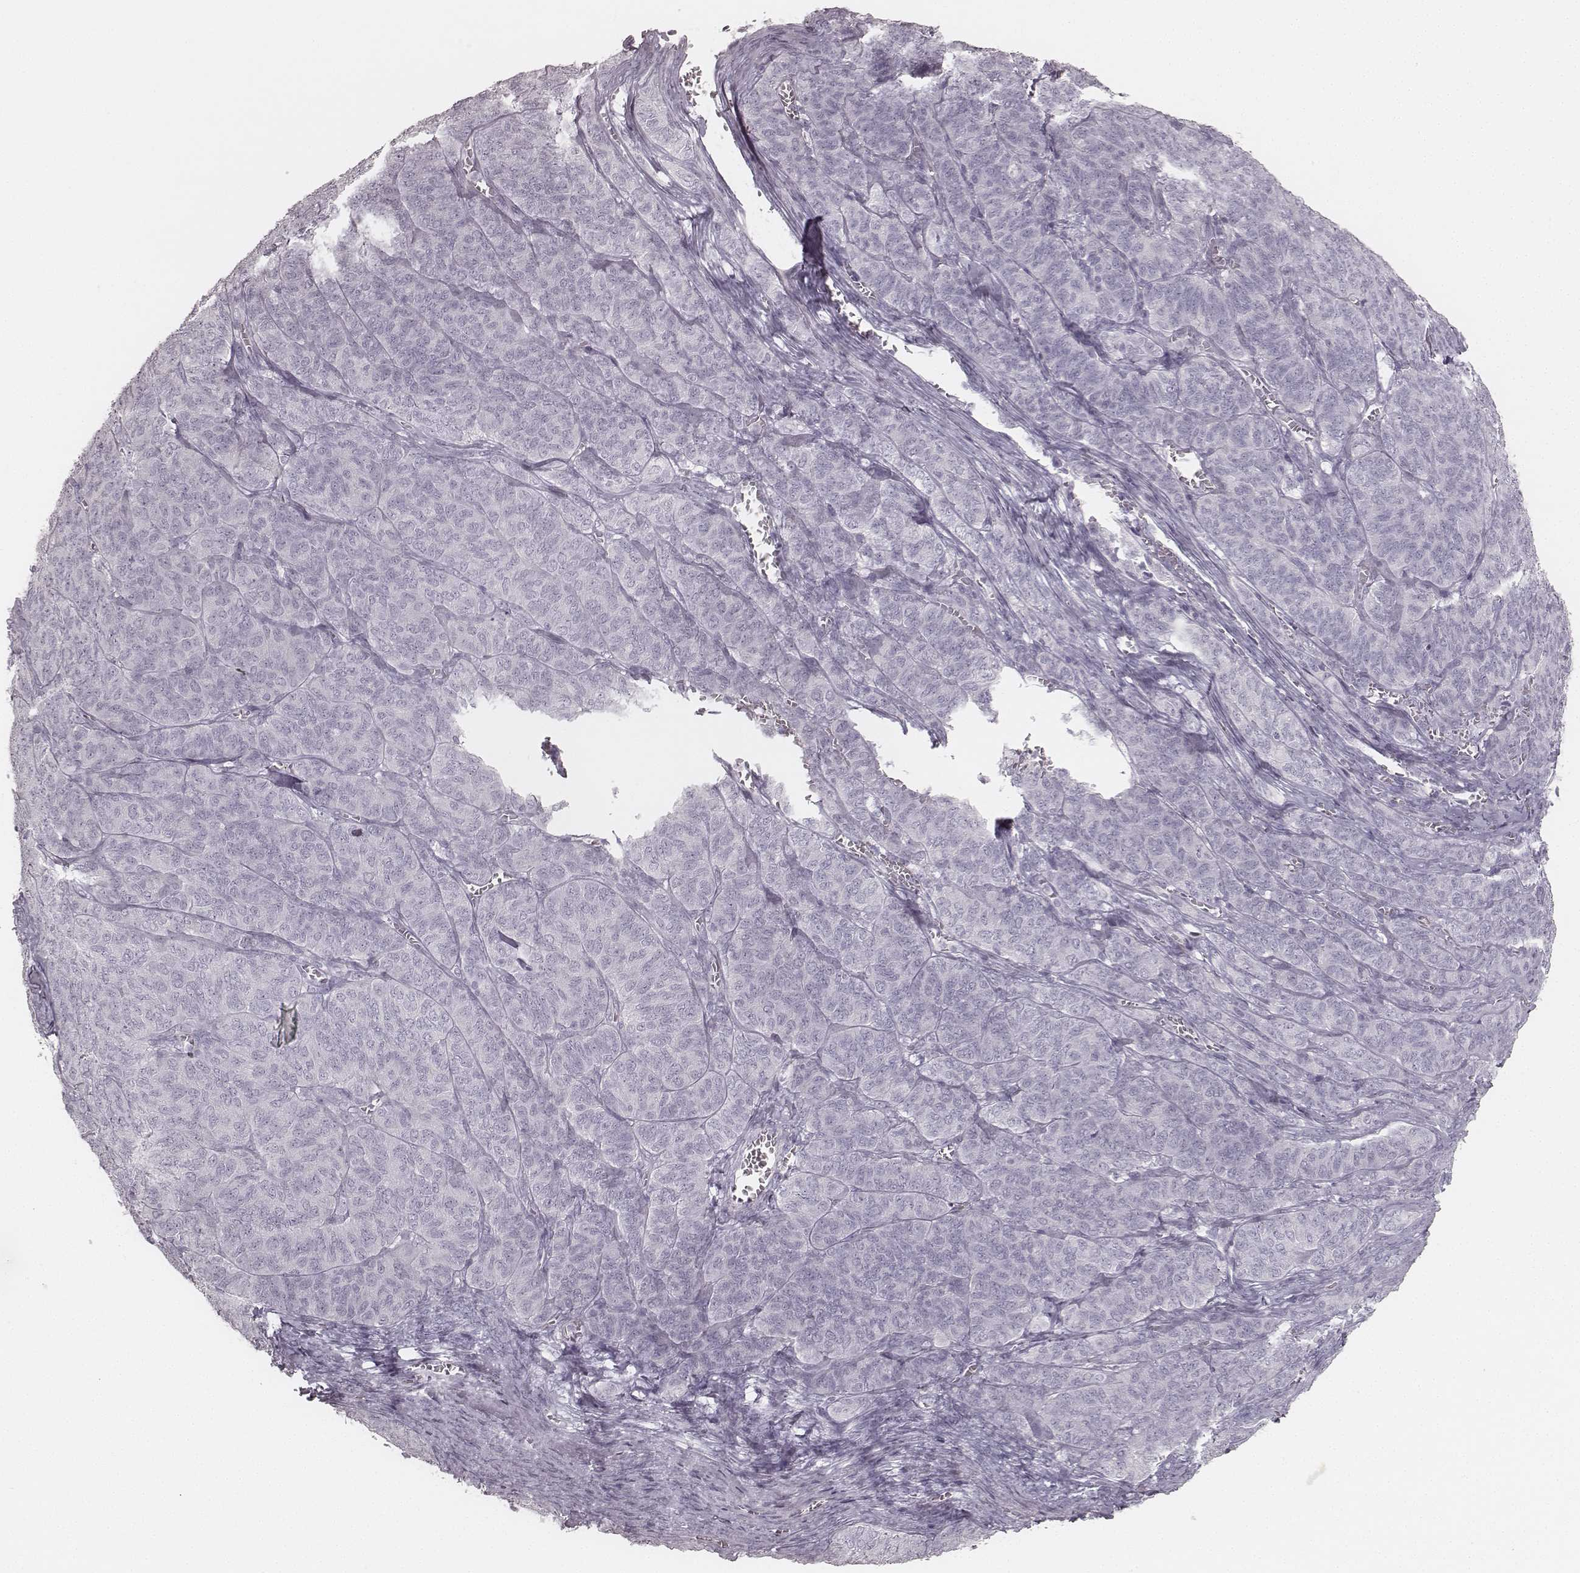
{"staining": {"intensity": "negative", "quantity": "none", "location": "none"}, "tissue": "ovarian cancer", "cell_type": "Tumor cells", "image_type": "cancer", "snomed": [{"axis": "morphology", "description": "Carcinoma, endometroid"}, {"axis": "topography", "description": "Ovary"}], "caption": "Immunohistochemistry of human endometroid carcinoma (ovarian) demonstrates no staining in tumor cells. (DAB (3,3'-diaminobenzidine) immunohistochemistry, high magnification).", "gene": "KRT34", "patient": {"sex": "female", "age": 80}}